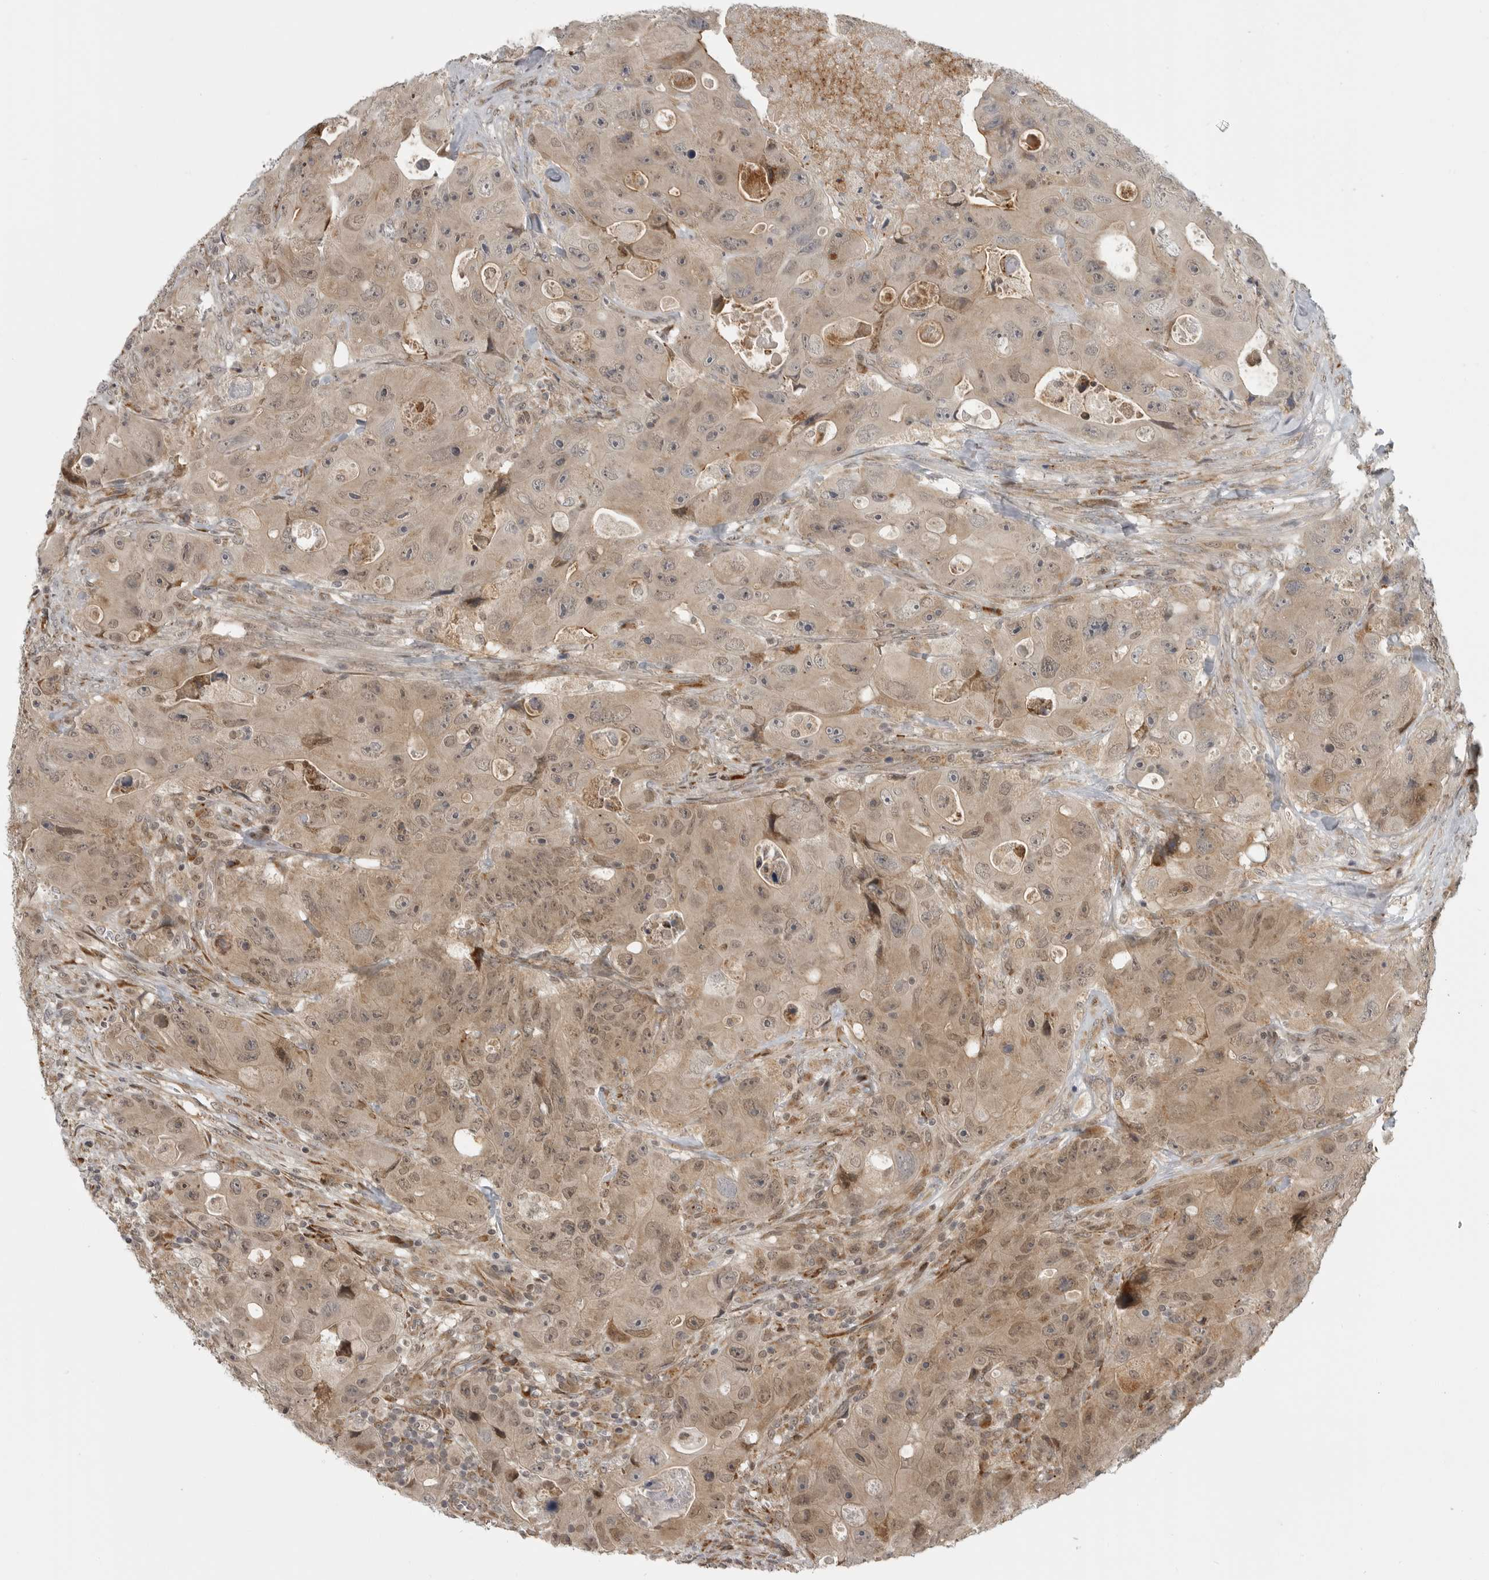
{"staining": {"intensity": "weak", "quantity": ">75%", "location": "cytoplasmic/membranous,nuclear"}, "tissue": "colorectal cancer", "cell_type": "Tumor cells", "image_type": "cancer", "snomed": [{"axis": "morphology", "description": "Adenocarcinoma, NOS"}, {"axis": "topography", "description": "Colon"}], "caption": "IHC image of neoplastic tissue: adenocarcinoma (colorectal) stained using immunohistochemistry exhibits low levels of weak protein expression localized specifically in the cytoplasmic/membranous and nuclear of tumor cells, appearing as a cytoplasmic/membranous and nuclear brown color.", "gene": "CEP295NL", "patient": {"sex": "female", "age": 46}}